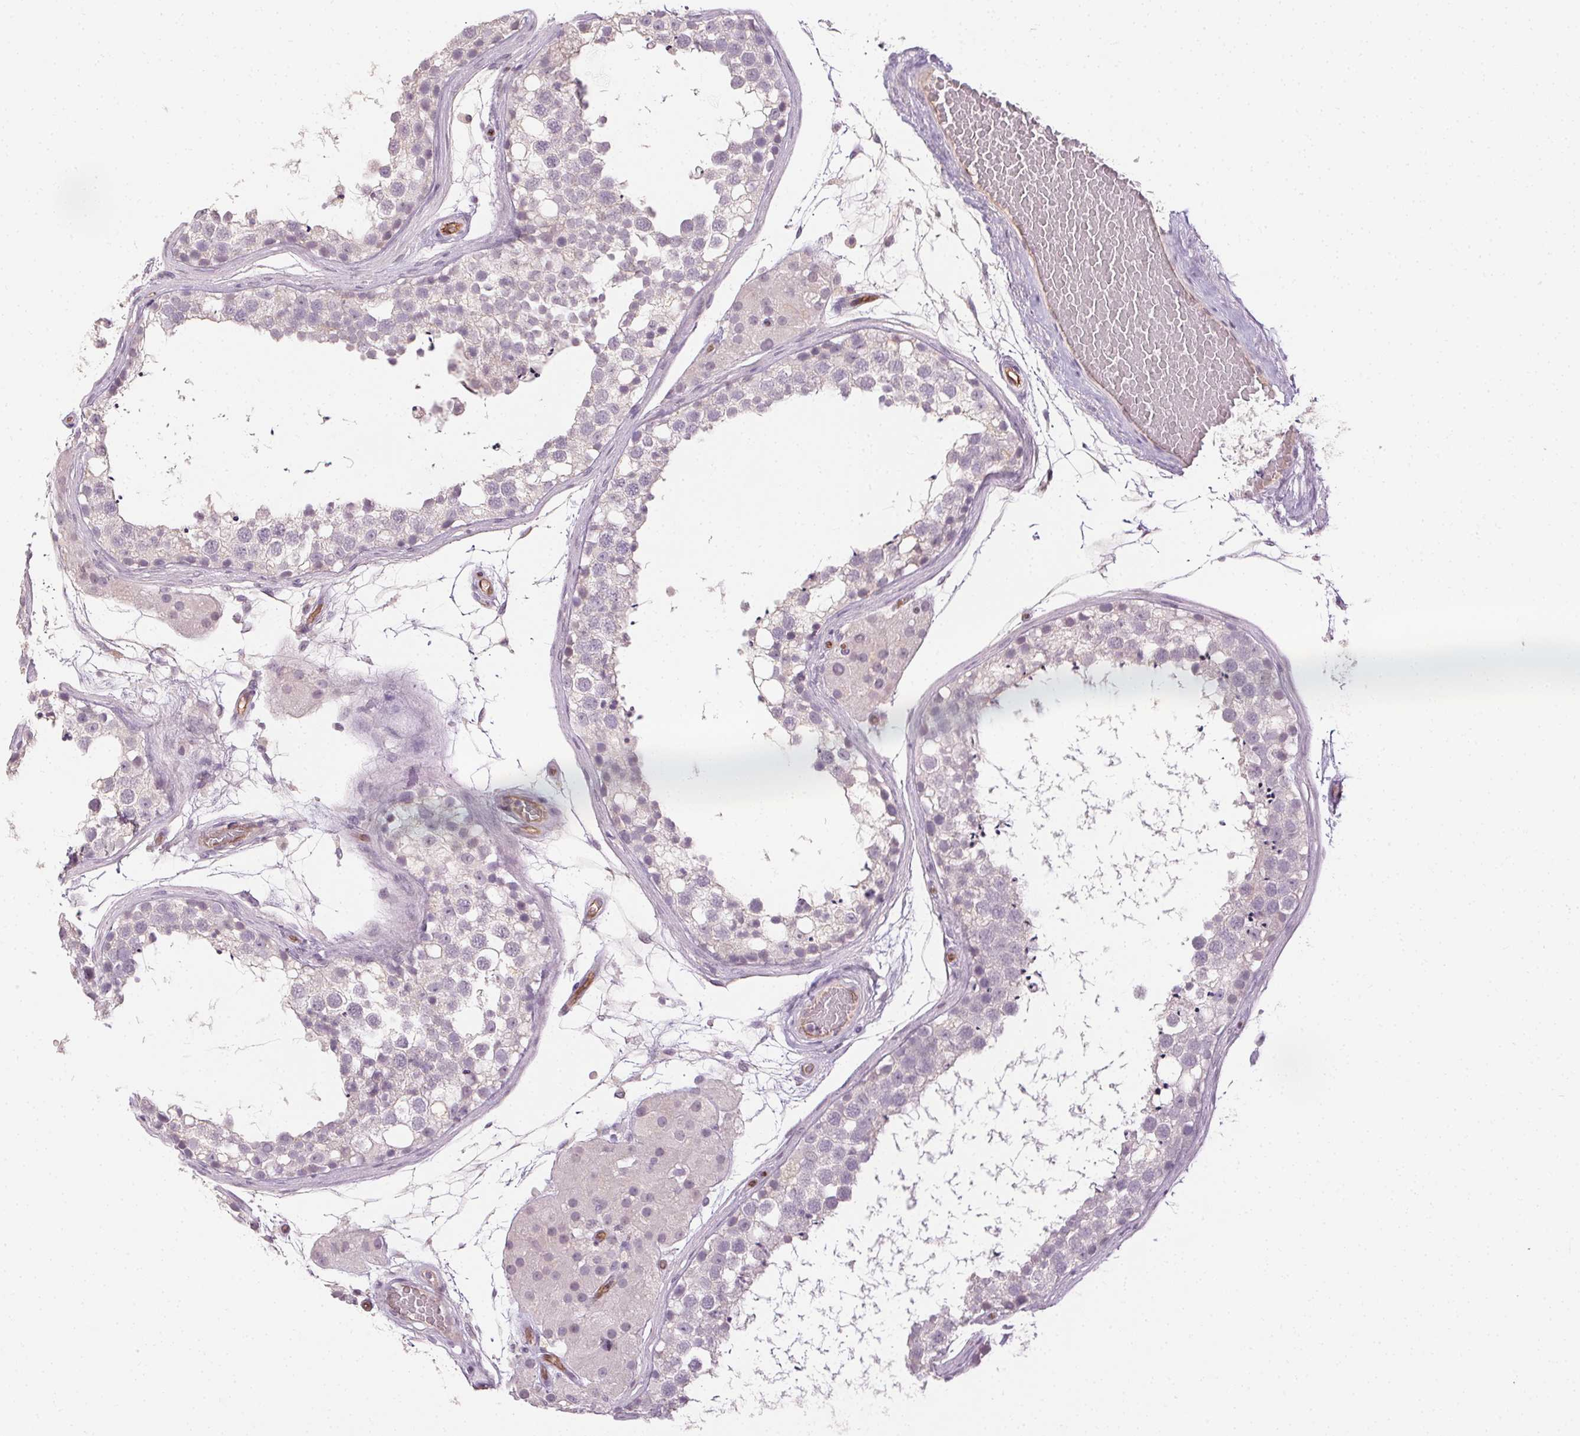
{"staining": {"intensity": "negative", "quantity": "none", "location": "none"}, "tissue": "testis", "cell_type": "Cells in seminiferous ducts", "image_type": "normal", "snomed": [{"axis": "morphology", "description": "Normal tissue, NOS"}, {"axis": "morphology", "description": "Seminoma, NOS"}, {"axis": "topography", "description": "Testis"}], "caption": "Normal testis was stained to show a protein in brown. There is no significant expression in cells in seminiferous ducts.", "gene": "PODXL", "patient": {"sex": "male", "age": 65}}